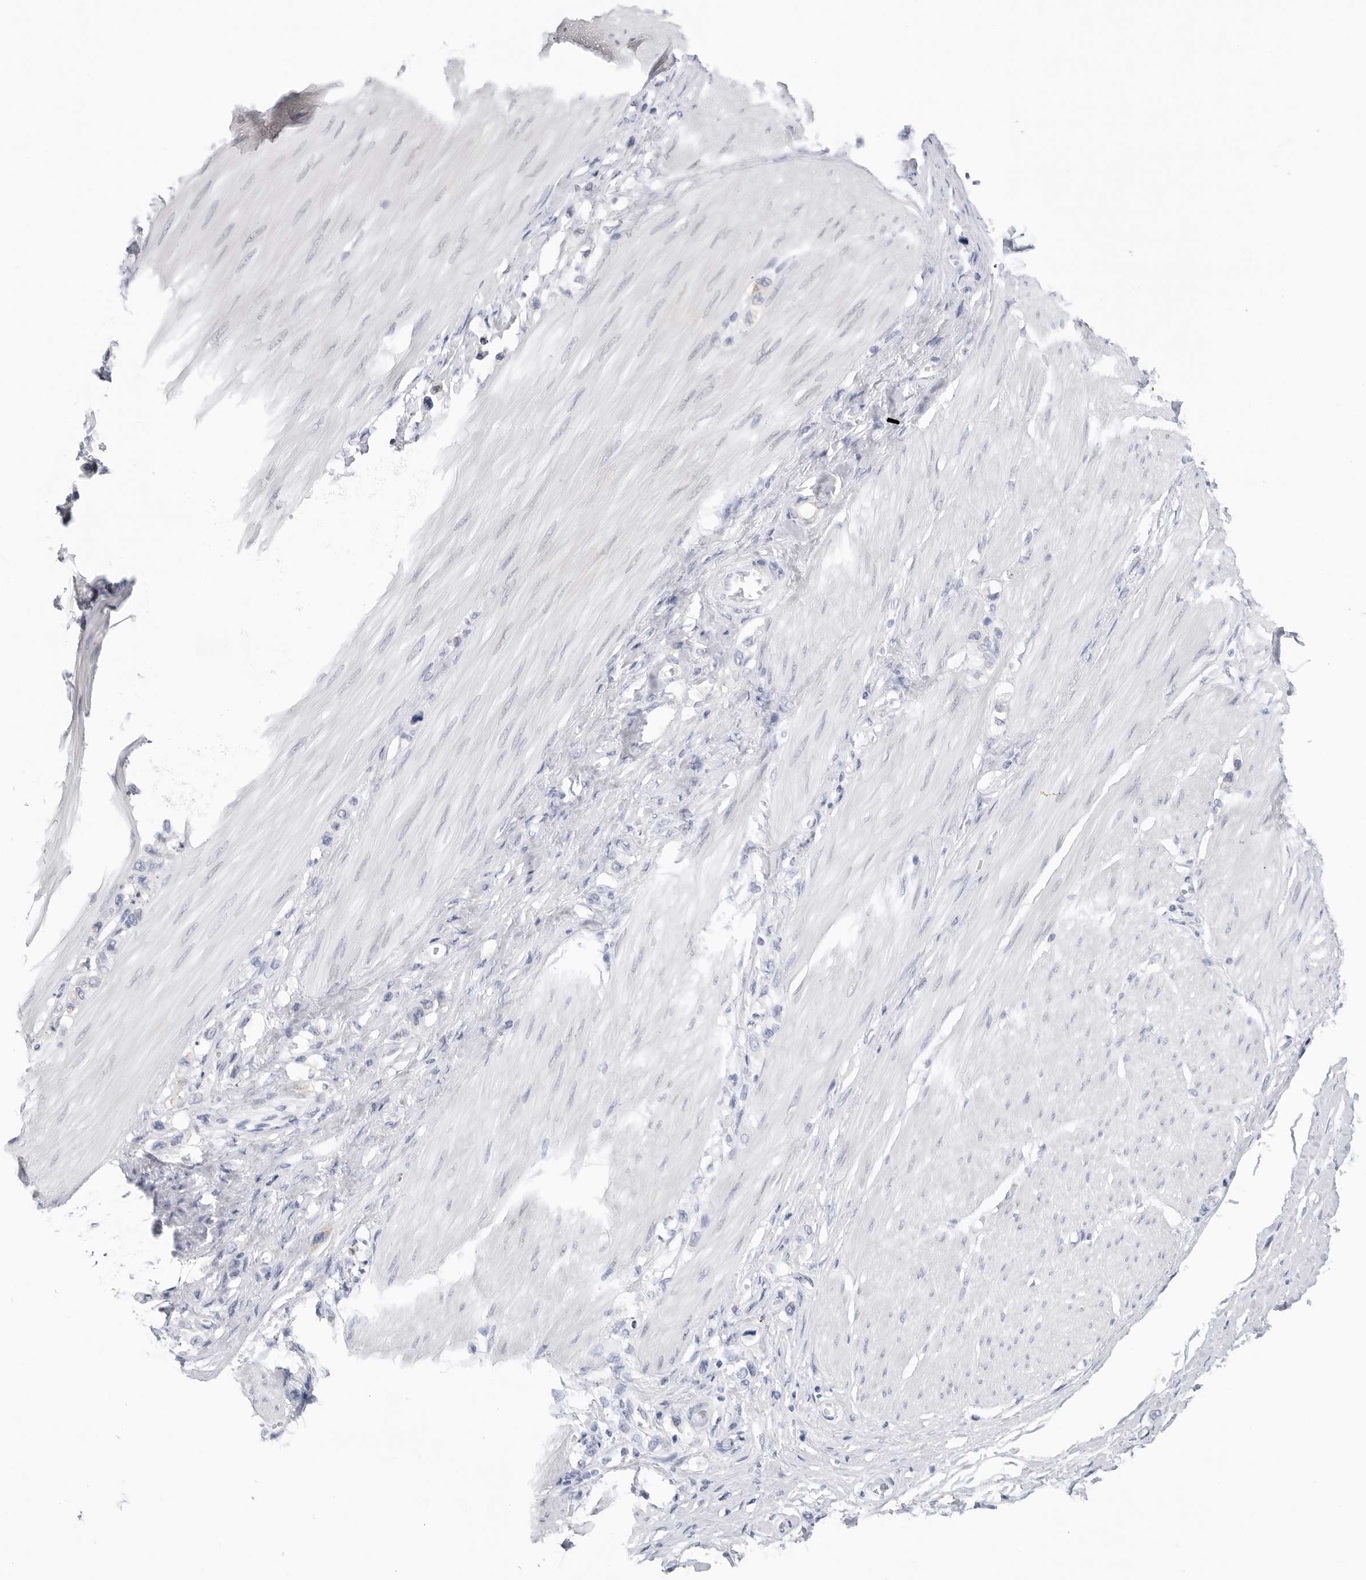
{"staining": {"intensity": "negative", "quantity": "none", "location": "none"}, "tissue": "stomach cancer", "cell_type": "Tumor cells", "image_type": "cancer", "snomed": [{"axis": "morphology", "description": "Adenocarcinoma, NOS"}, {"axis": "topography", "description": "Stomach"}], "caption": "Immunohistochemistry of human stomach cancer (adenocarcinoma) demonstrates no expression in tumor cells.", "gene": "SLC19A1", "patient": {"sex": "female", "age": 65}}